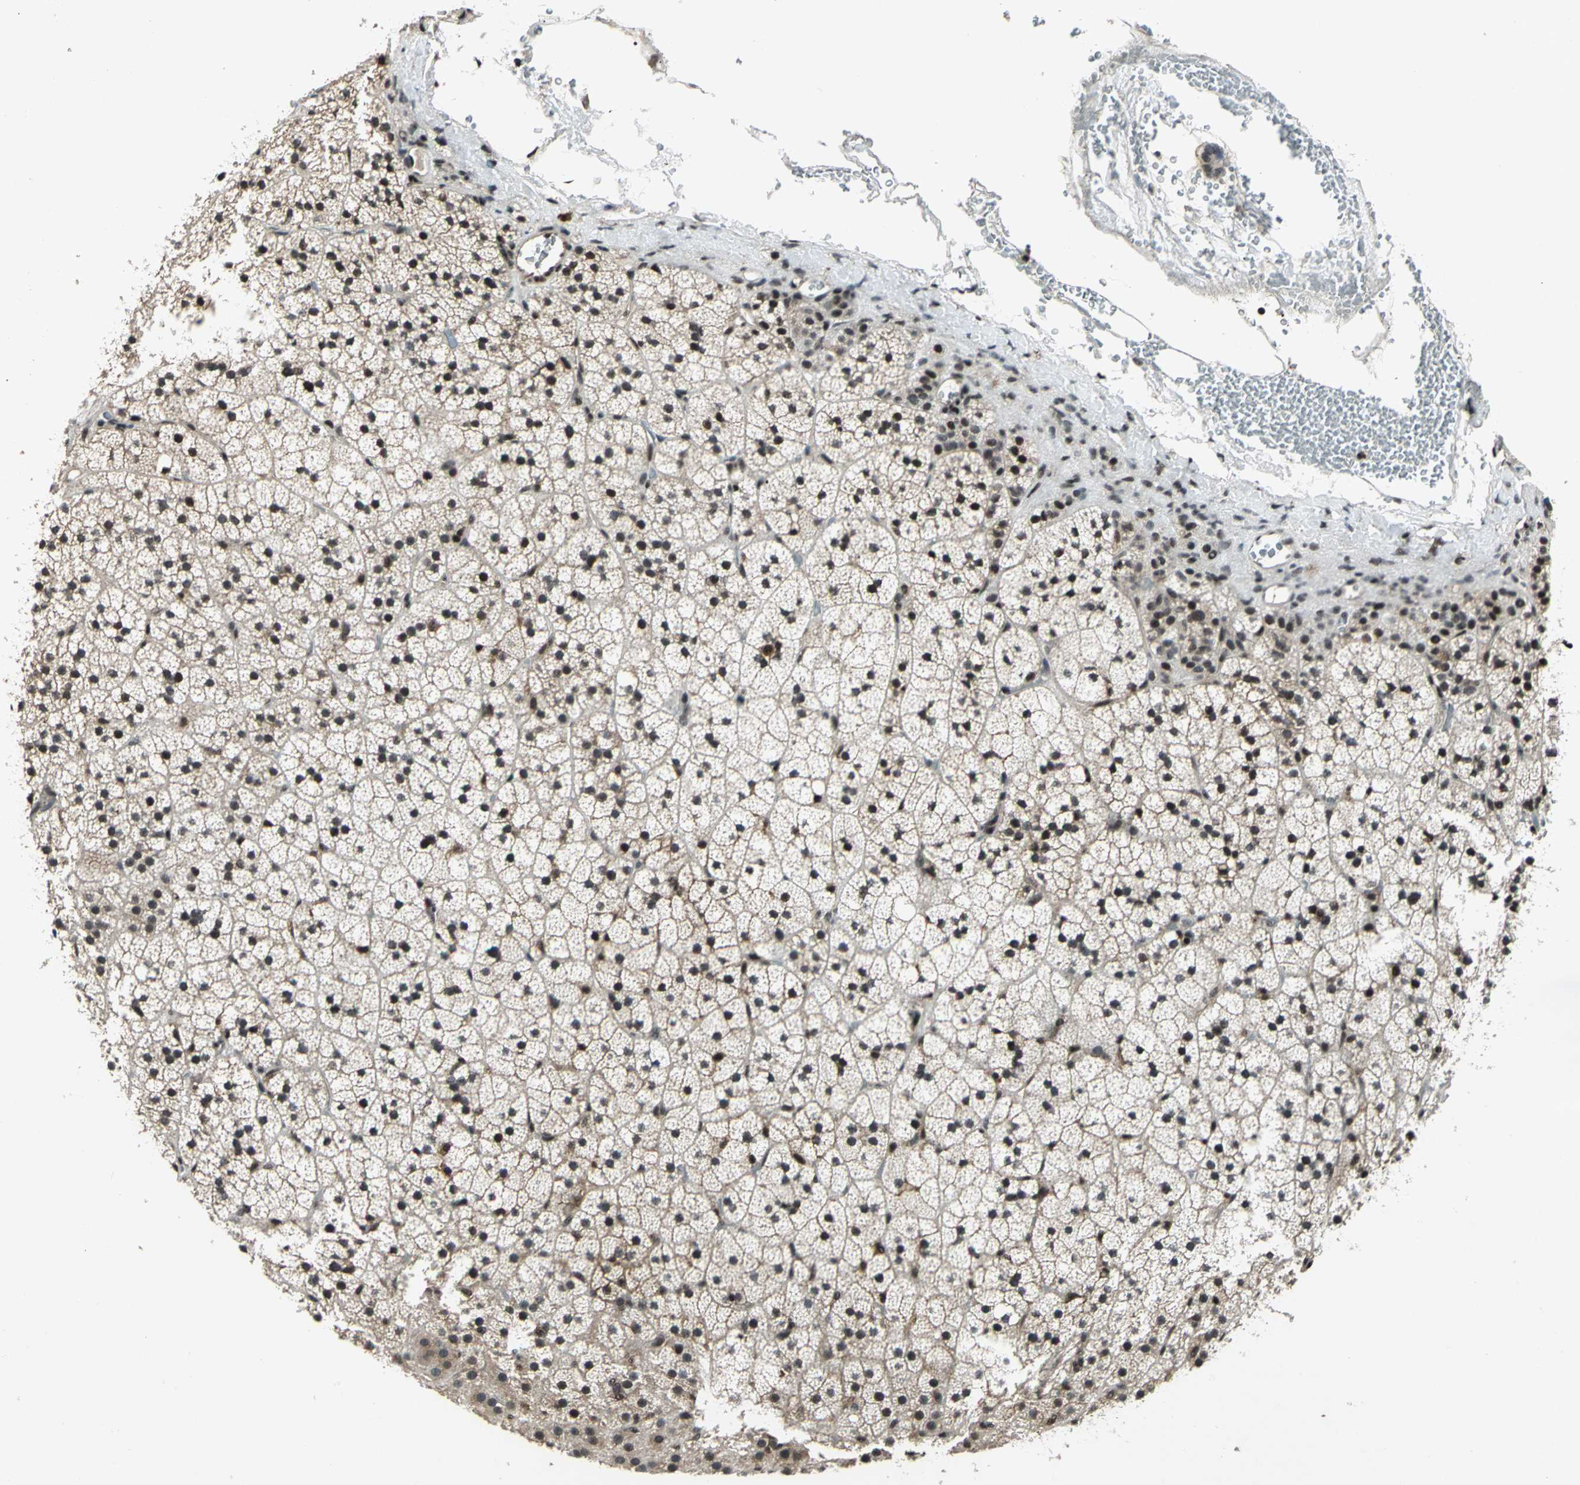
{"staining": {"intensity": "weak", "quantity": "25%-75%", "location": "cytoplasmic/membranous,nuclear"}, "tissue": "adrenal gland", "cell_type": "Glandular cells", "image_type": "normal", "snomed": [{"axis": "morphology", "description": "Normal tissue, NOS"}, {"axis": "topography", "description": "Adrenal gland"}], "caption": "Immunohistochemical staining of normal adrenal gland demonstrates weak cytoplasmic/membranous,nuclear protein staining in about 25%-75% of glandular cells. (Brightfield microscopy of DAB IHC at high magnification).", "gene": "NR2C2", "patient": {"sex": "male", "age": 35}}